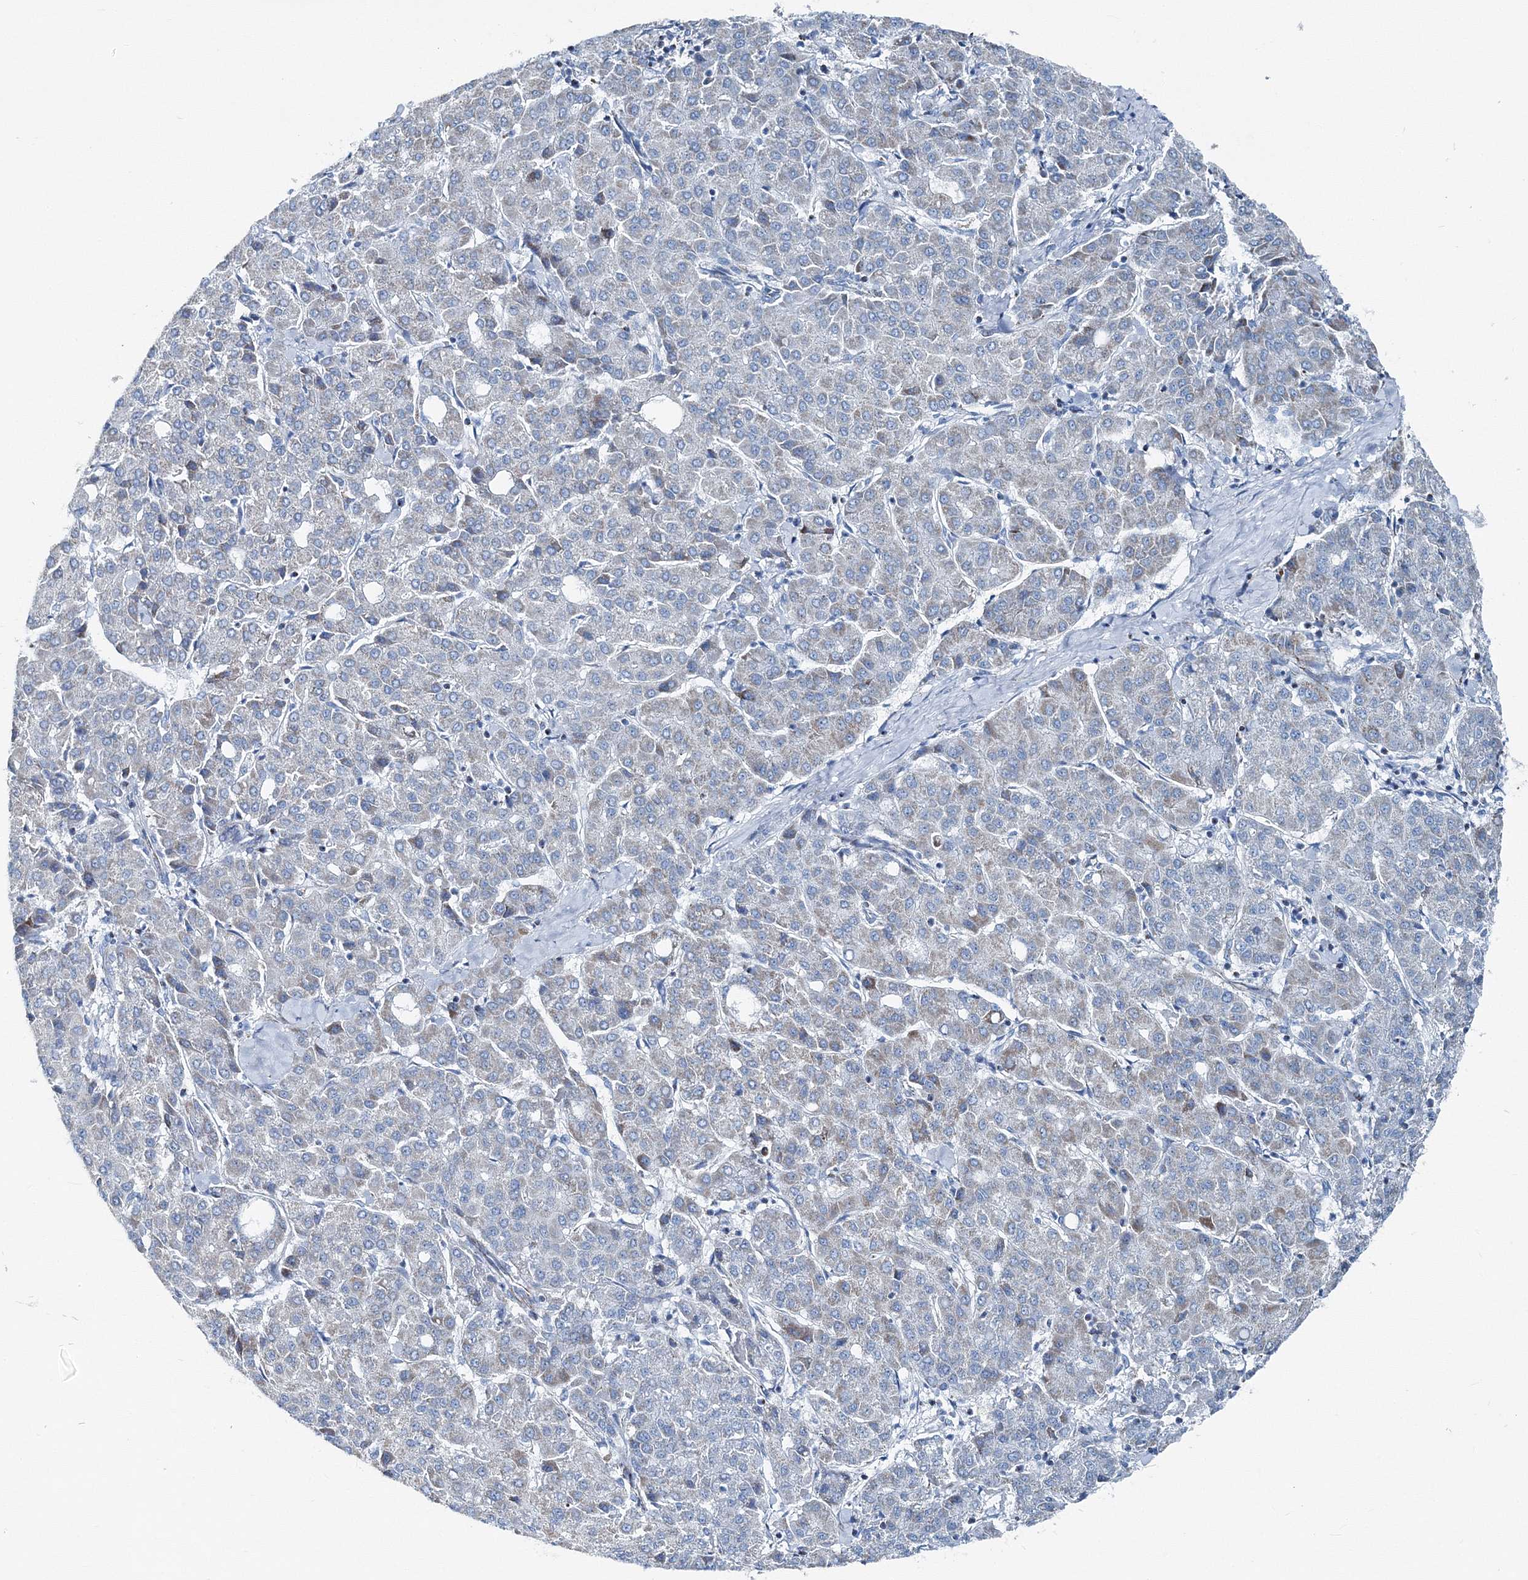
{"staining": {"intensity": "negative", "quantity": "none", "location": "none"}, "tissue": "liver cancer", "cell_type": "Tumor cells", "image_type": "cancer", "snomed": [{"axis": "morphology", "description": "Carcinoma, Hepatocellular, NOS"}, {"axis": "topography", "description": "Liver"}], "caption": "DAB (3,3'-diaminobenzidine) immunohistochemical staining of liver hepatocellular carcinoma exhibits no significant positivity in tumor cells.", "gene": "GABARAPL2", "patient": {"sex": "male", "age": 65}}